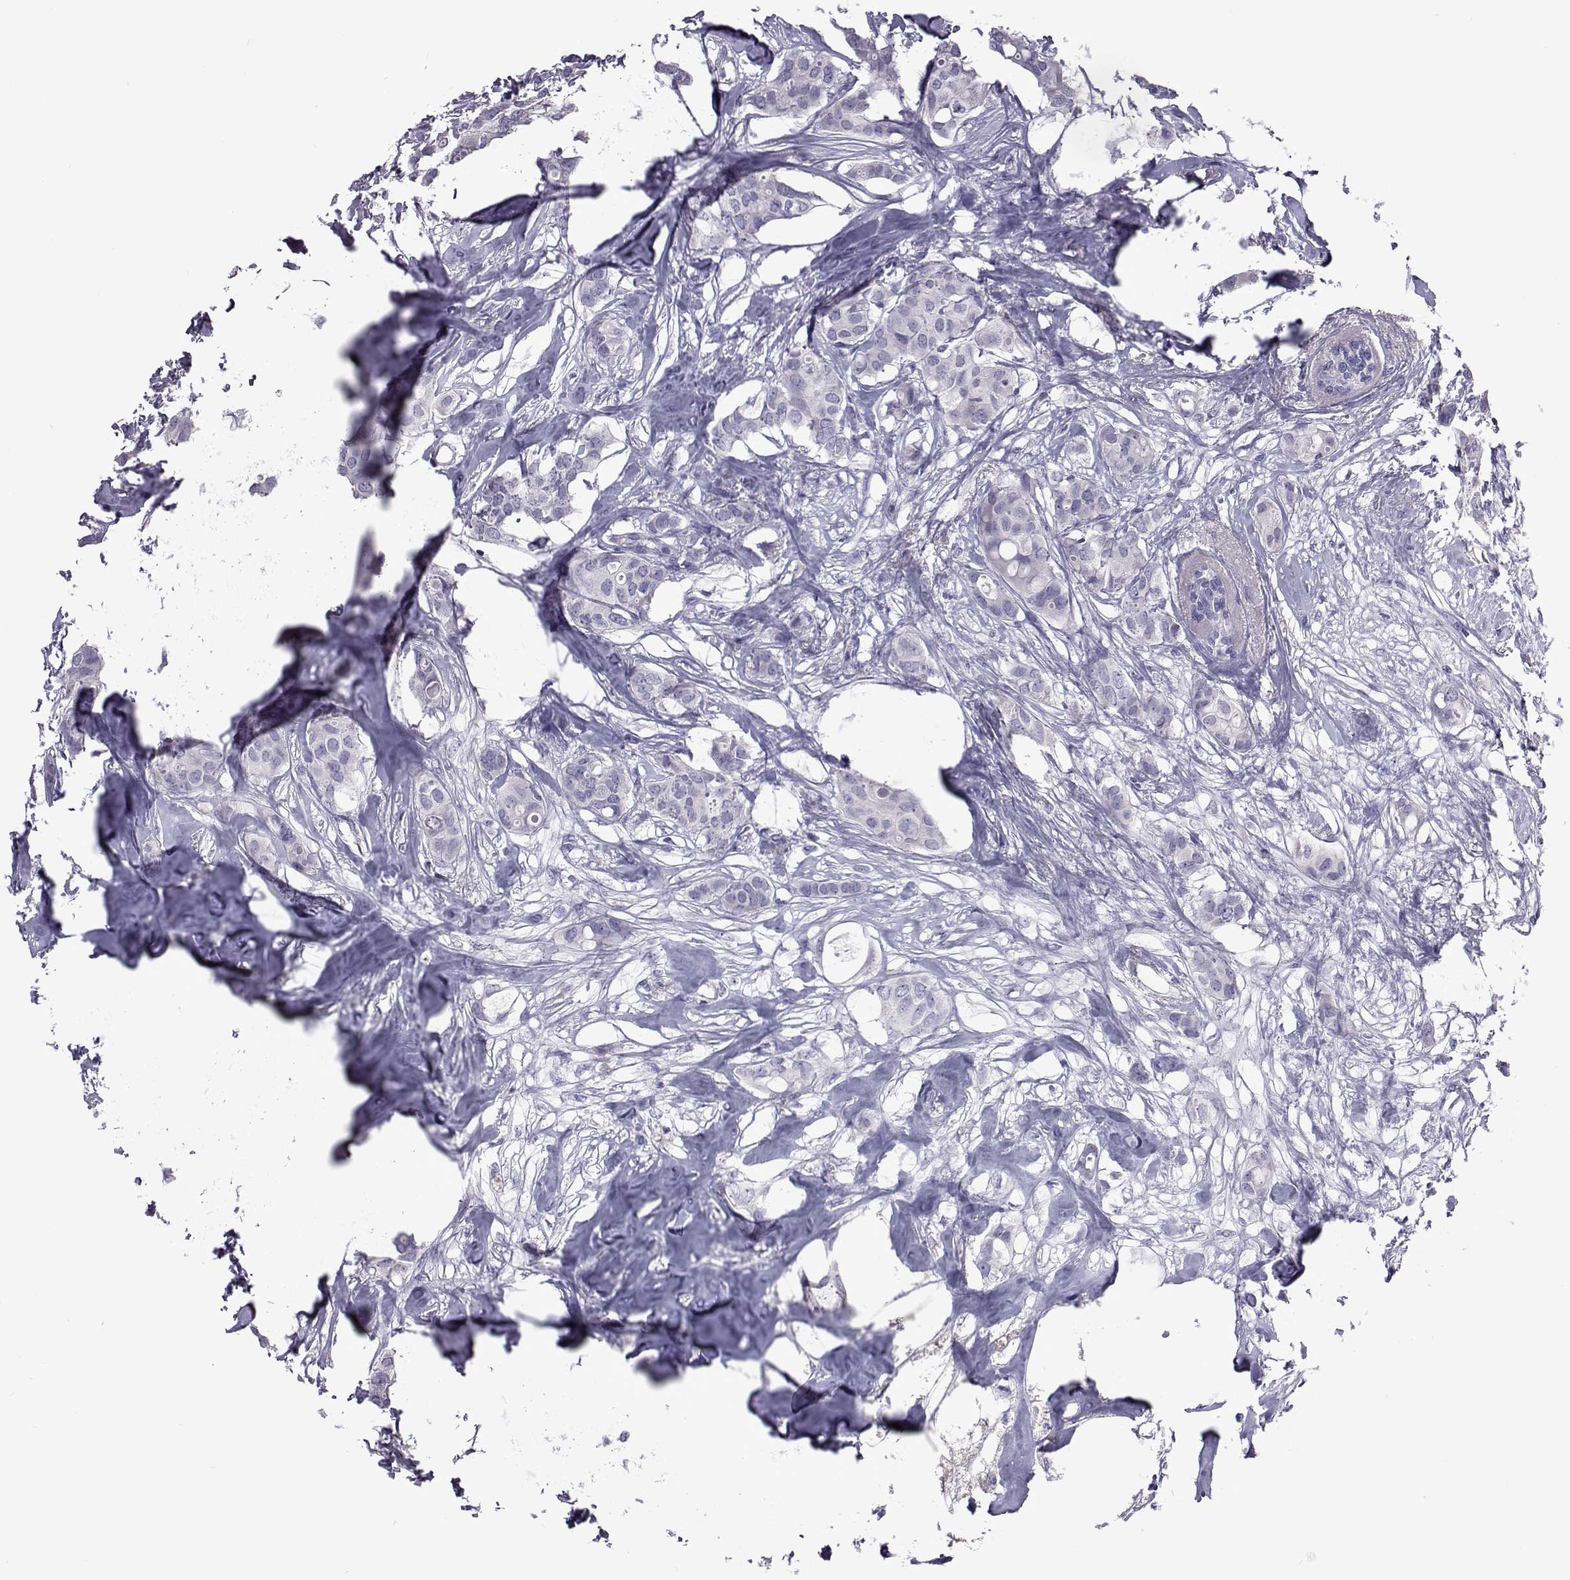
{"staining": {"intensity": "negative", "quantity": "none", "location": "none"}, "tissue": "breast cancer", "cell_type": "Tumor cells", "image_type": "cancer", "snomed": [{"axis": "morphology", "description": "Duct carcinoma"}, {"axis": "topography", "description": "Breast"}], "caption": "The histopathology image demonstrates no staining of tumor cells in breast cancer.", "gene": "TCF15", "patient": {"sex": "female", "age": 62}}